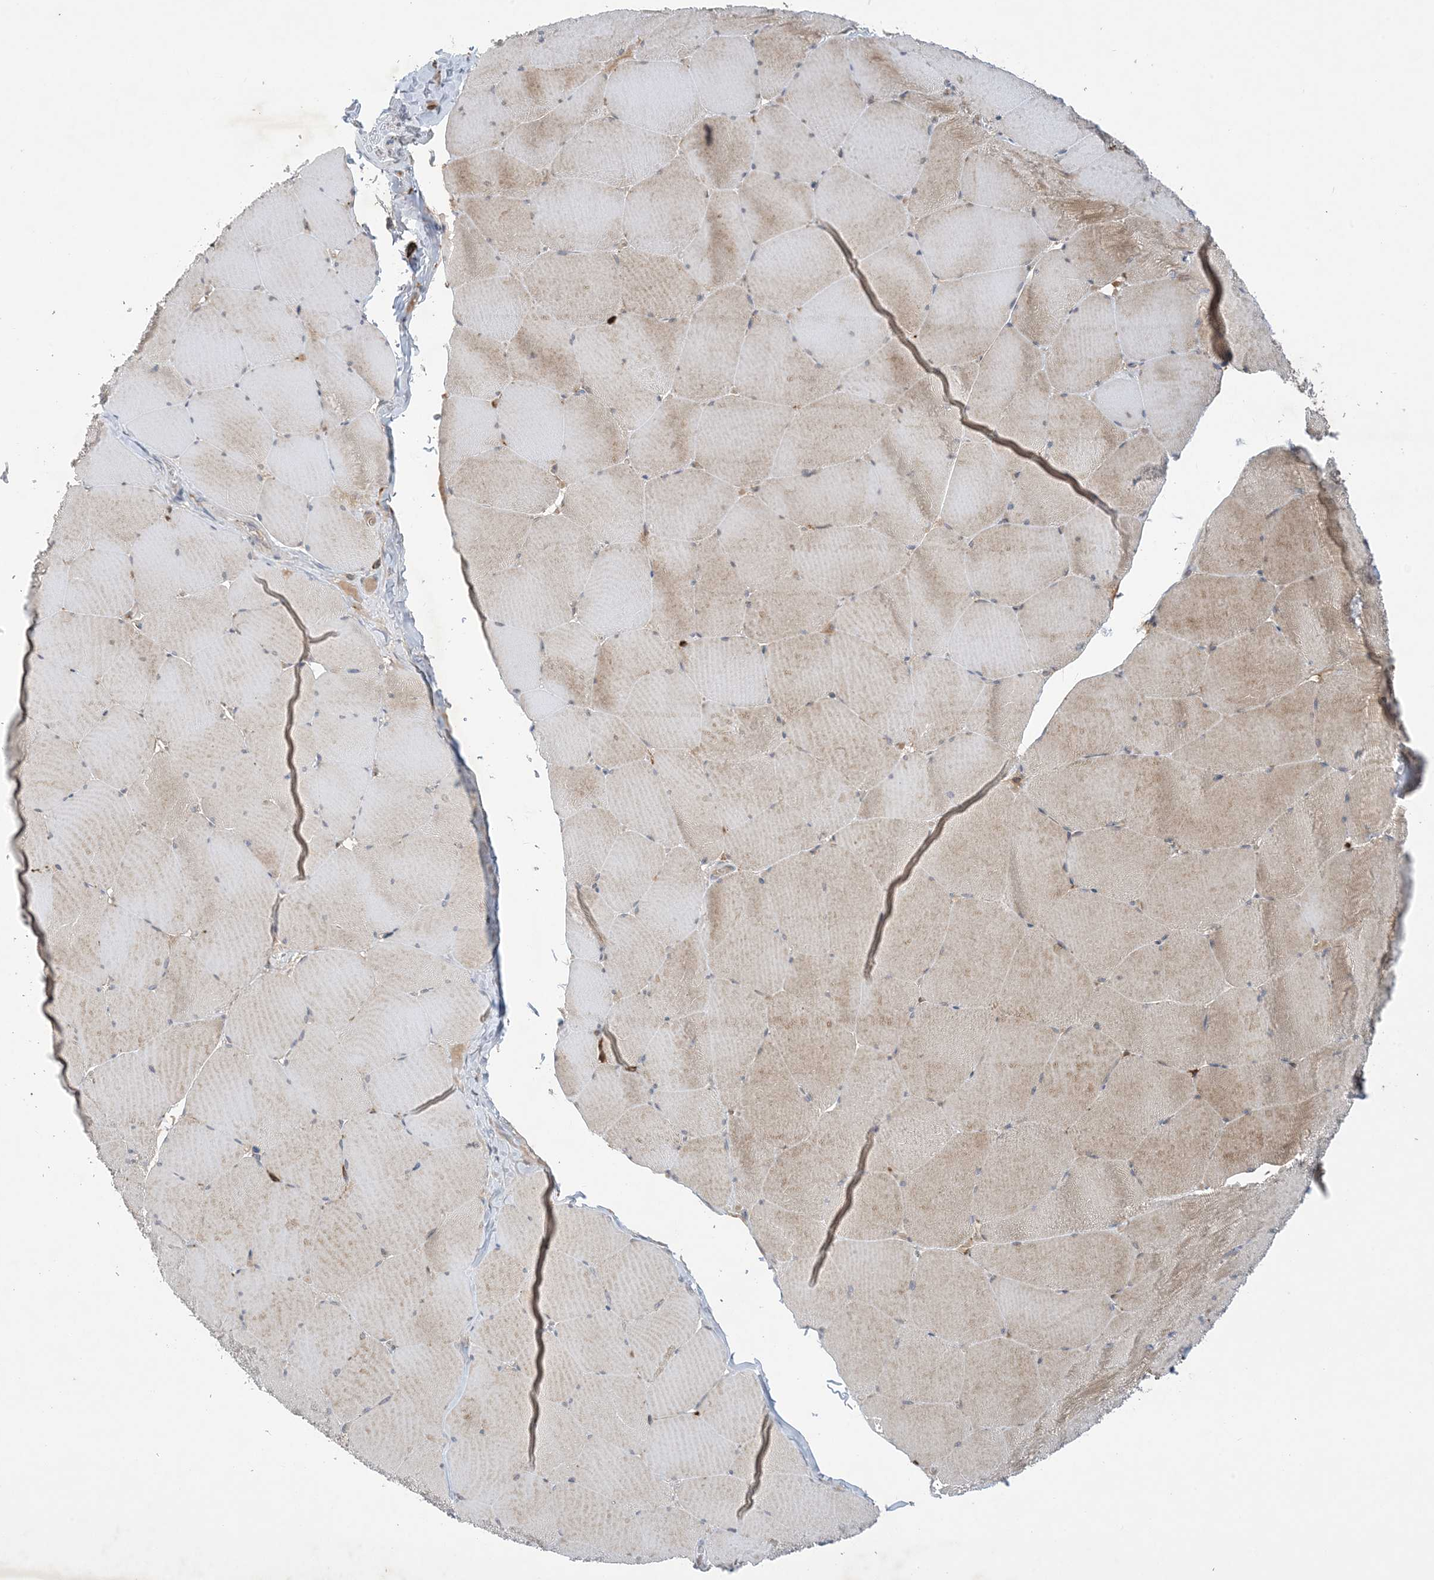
{"staining": {"intensity": "moderate", "quantity": "<25%", "location": "cytoplasmic/membranous"}, "tissue": "skeletal muscle", "cell_type": "Myocytes", "image_type": "normal", "snomed": [{"axis": "morphology", "description": "Normal tissue, NOS"}, {"axis": "topography", "description": "Skeletal muscle"}, {"axis": "topography", "description": "Head-Neck"}], "caption": "A brown stain highlights moderate cytoplasmic/membranous staining of a protein in myocytes of benign skeletal muscle.", "gene": "AK9", "patient": {"sex": "male", "age": 66}}